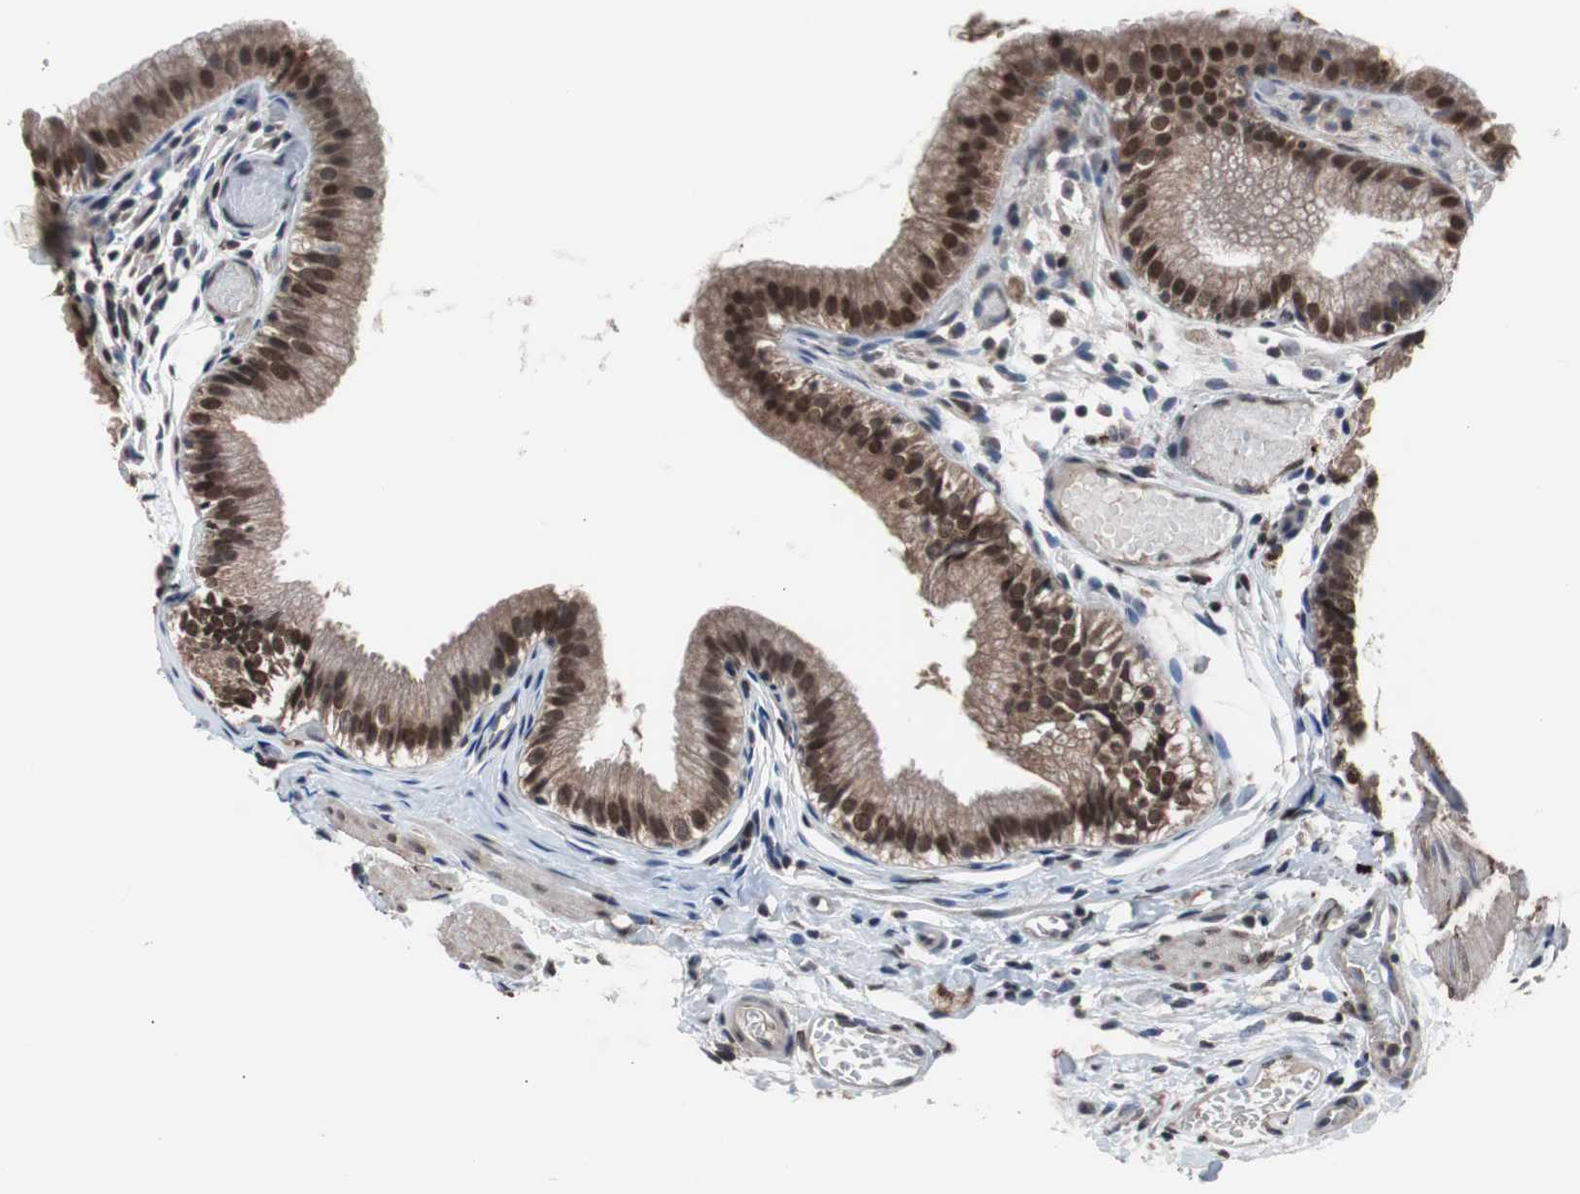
{"staining": {"intensity": "strong", "quantity": ">75%", "location": "cytoplasmic/membranous,nuclear"}, "tissue": "gallbladder", "cell_type": "Glandular cells", "image_type": "normal", "snomed": [{"axis": "morphology", "description": "Normal tissue, NOS"}, {"axis": "topography", "description": "Gallbladder"}], "caption": "A brown stain labels strong cytoplasmic/membranous,nuclear positivity of a protein in glandular cells of unremarkable human gallbladder. (Brightfield microscopy of DAB IHC at high magnification).", "gene": "MED27", "patient": {"sex": "female", "age": 26}}